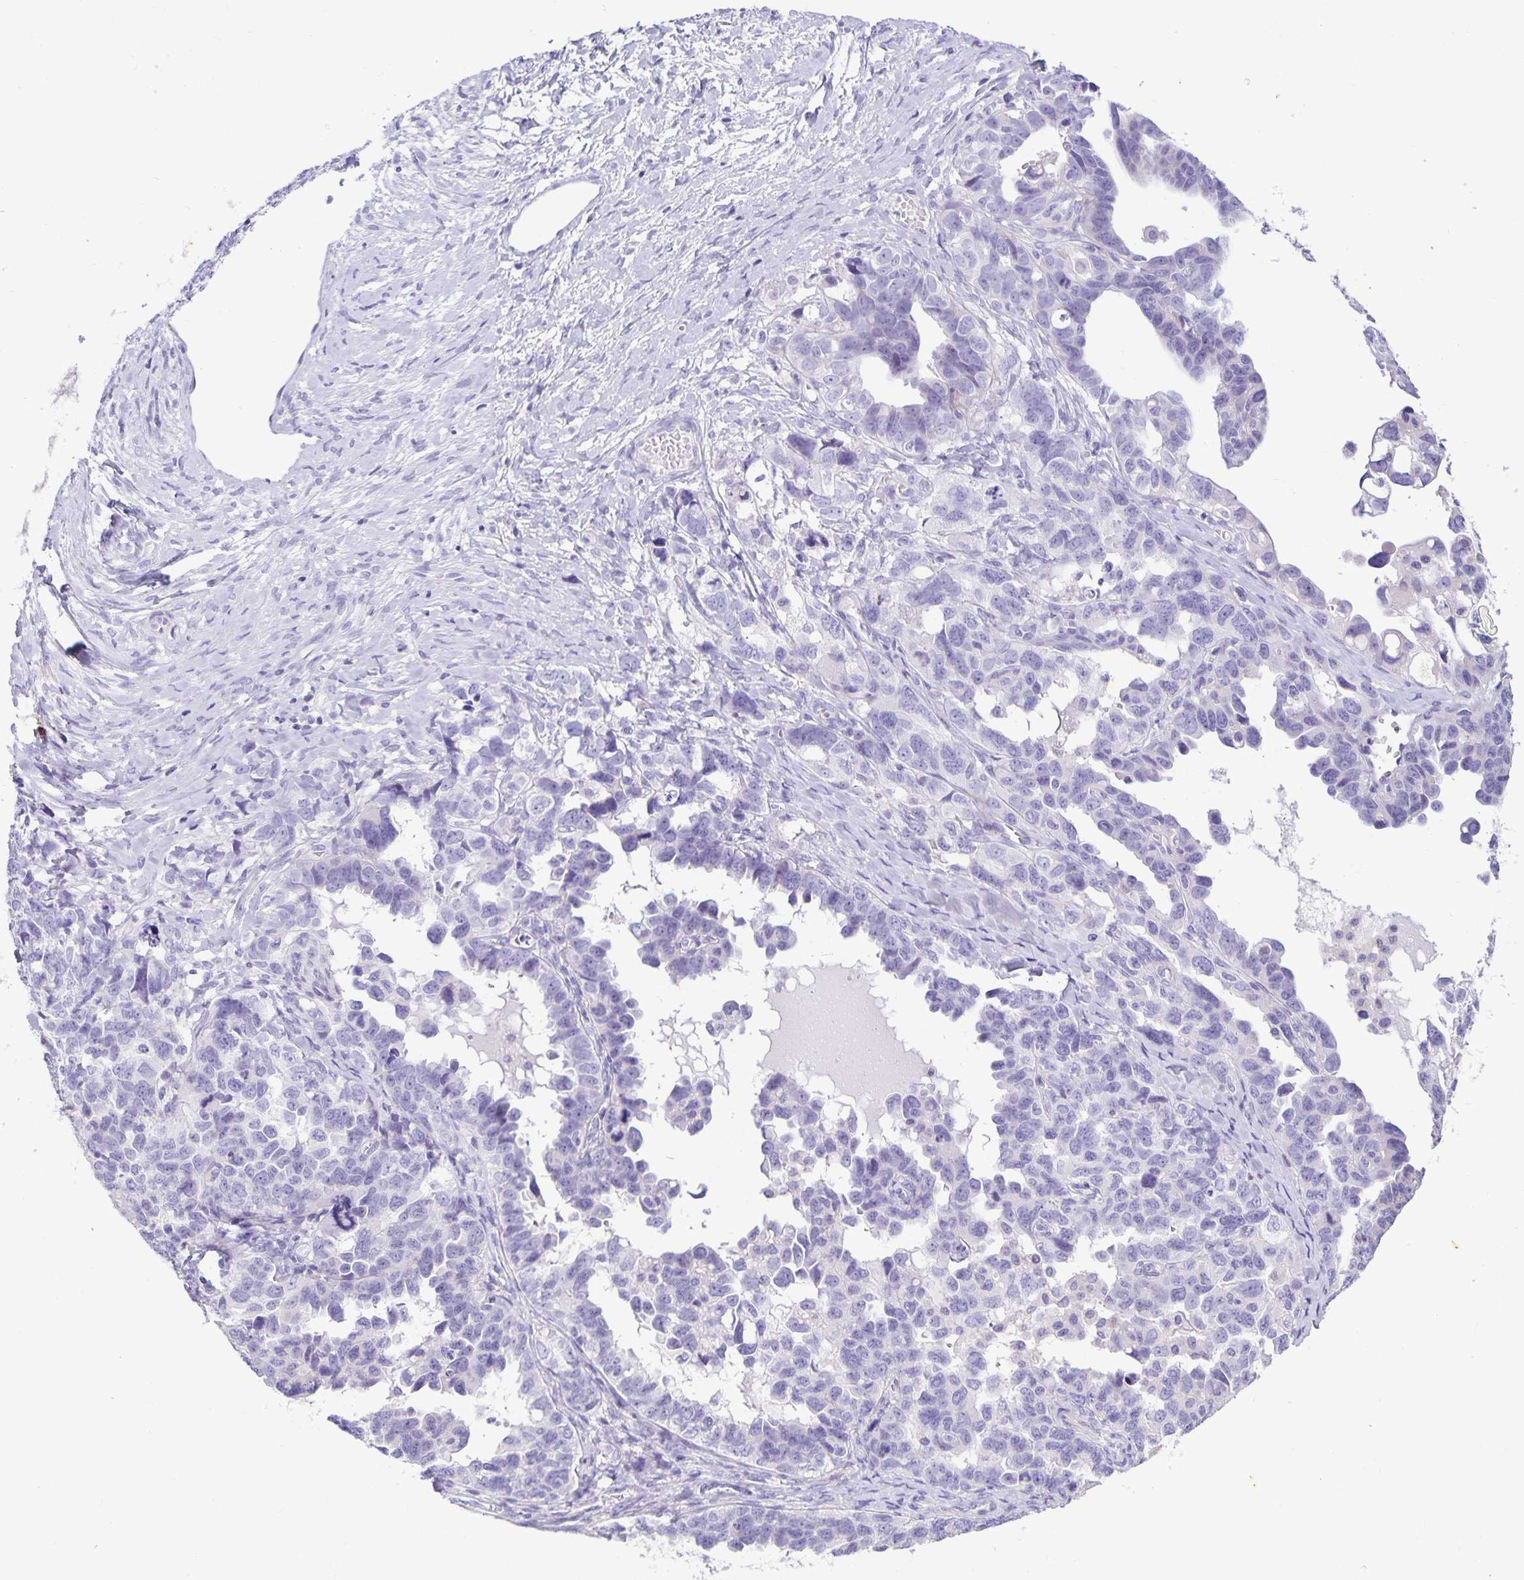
{"staining": {"intensity": "negative", "quantity": "none", "location": "none"}, "tissue": "ovarian cancer", "cell_type": "Tumor cells", "image_type": "cancer", "snomed": [{"axis": "morphology", "description": "Cystadenocarcinoma, serous, NOS"}, {"axis": "topography", "description": "Ovary"}], "caption": "The IHC micrograph has no significant staining in tumor cells of ovarian cancer tissue.", "gene": "IBTK", "patient": {"sex": "female", "age": 69}}